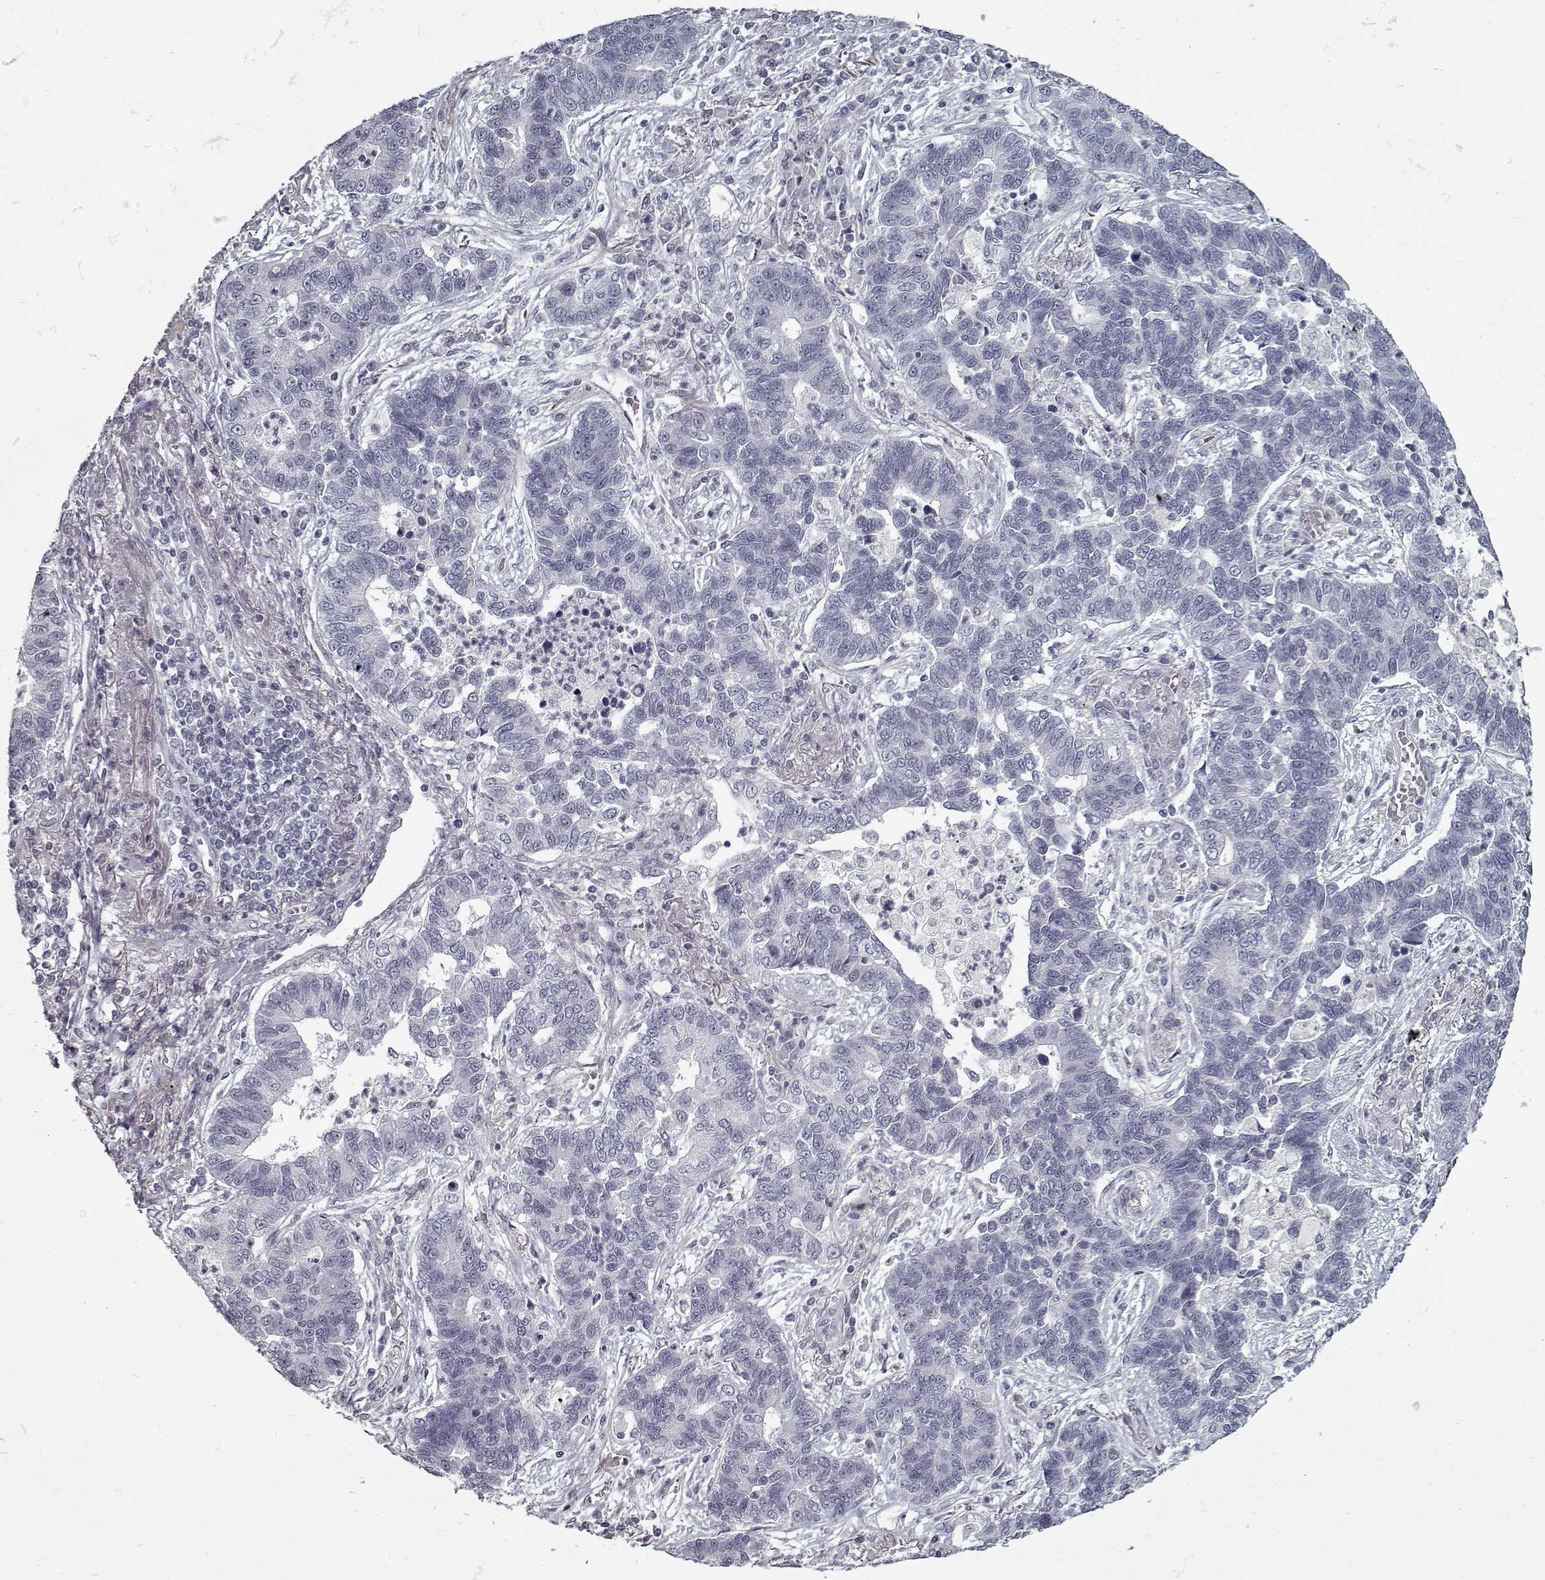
{"staining": {"intensity": "negative", "quantity": "none", "location": "none"}, "tissue": "lung cancer", "cell_type": "Tumor cells", "image_type": "cancer", "snomed": [{"axis": "morphology", "description": "Adenocarcinoma, NOS"}, {"axis": "topography", "description": "Lung"}], "caption": "Photomicrograph shows no protein expression in tumor cells of adenocarcinoma (lung) tissue.", "gene": "GAD2", "patient": {"sex": "female", "age": 57}}